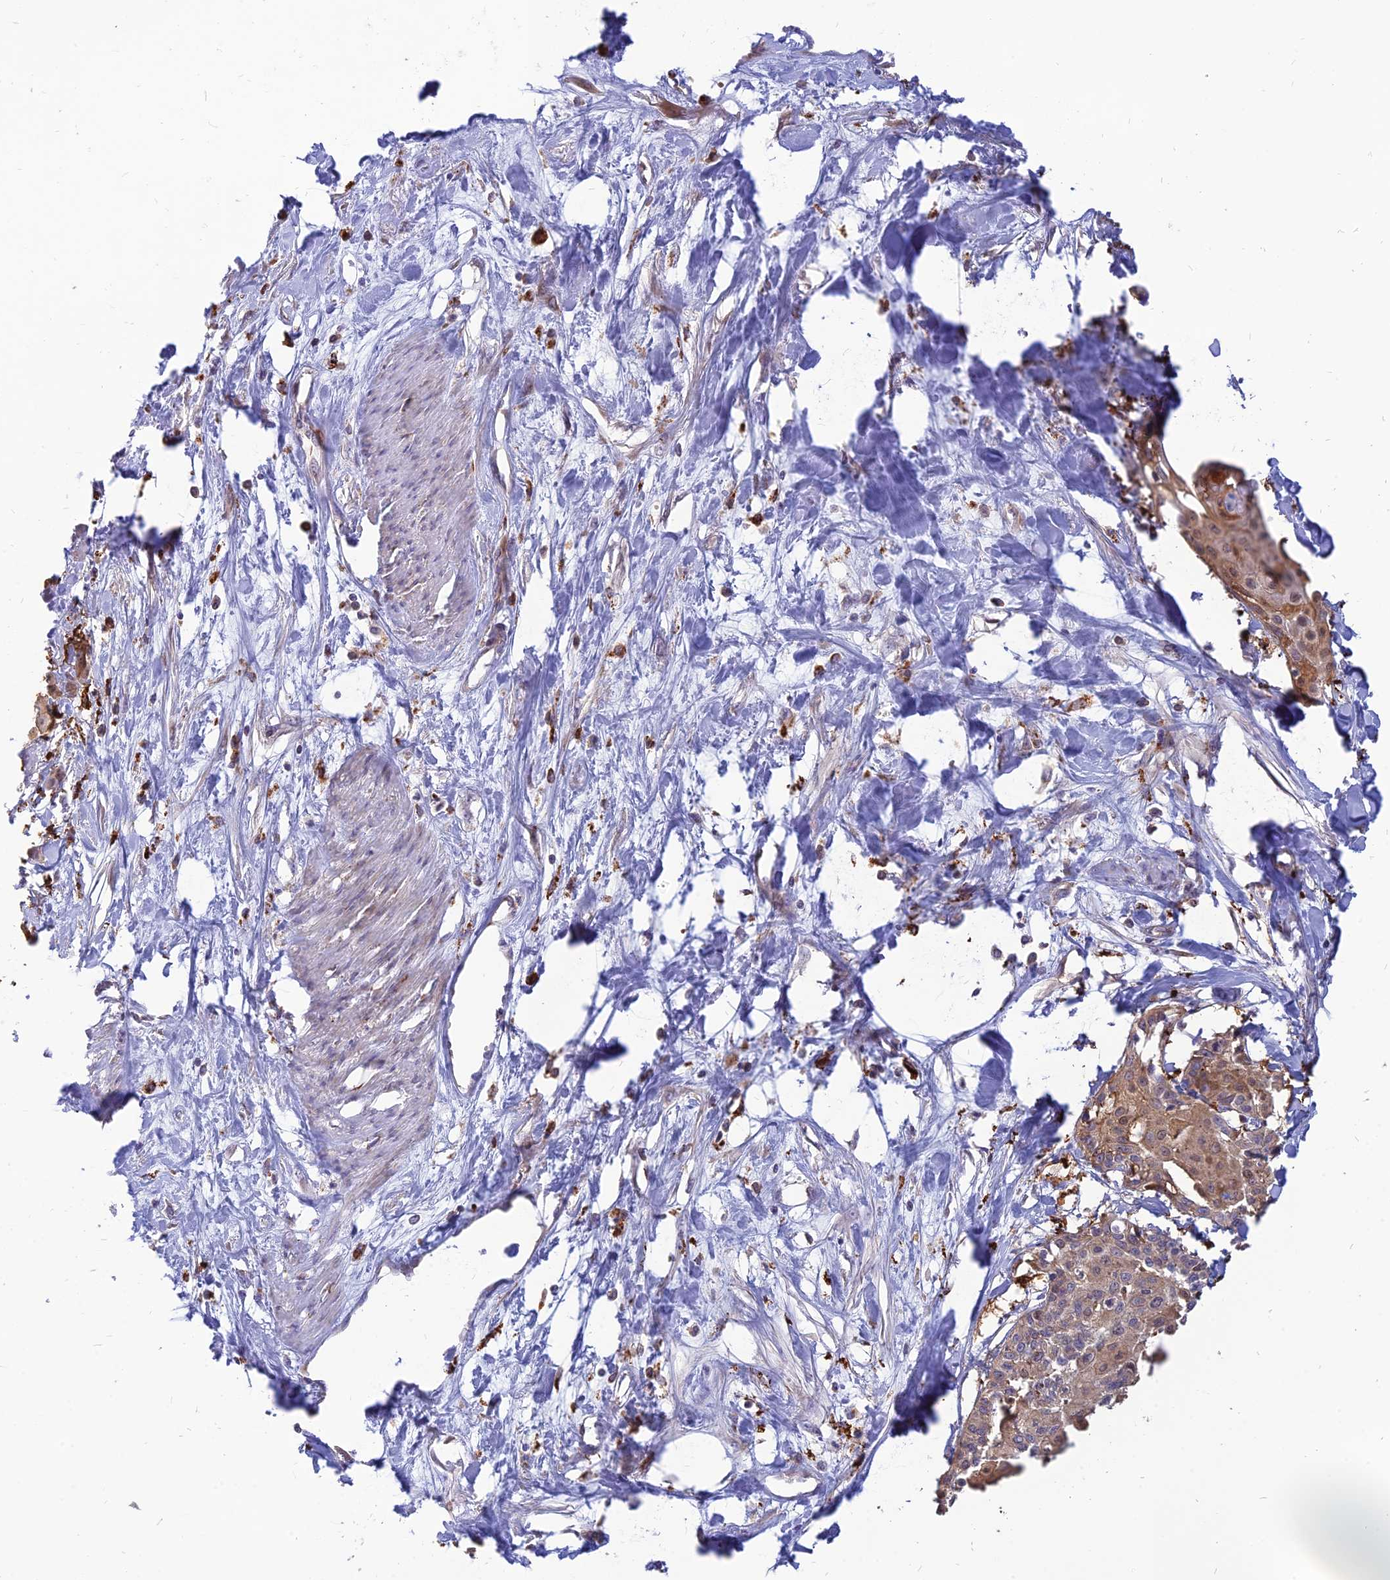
{"staining": {"intensity": "weak", "quantity": ">75%", "location": "cytoplasmic/membranous,nuclear"}, "tissue": "cervical cancer", "cell_type": "Tumor cells", "image_type": "cancer", "snomed": [{"axis": "morphology", "description": "Squamous cell carcinoma, NOS"}, {"axis": "topography", "description": "Cervix"}], "caption": "Protein staining of cervical cancer tissue displays weak cytoplasmic/membranous and nuclear expression in about >75% of tumor cells.", "gene": "PHKA2", "patient": {"sex": "female", "age": 57}}